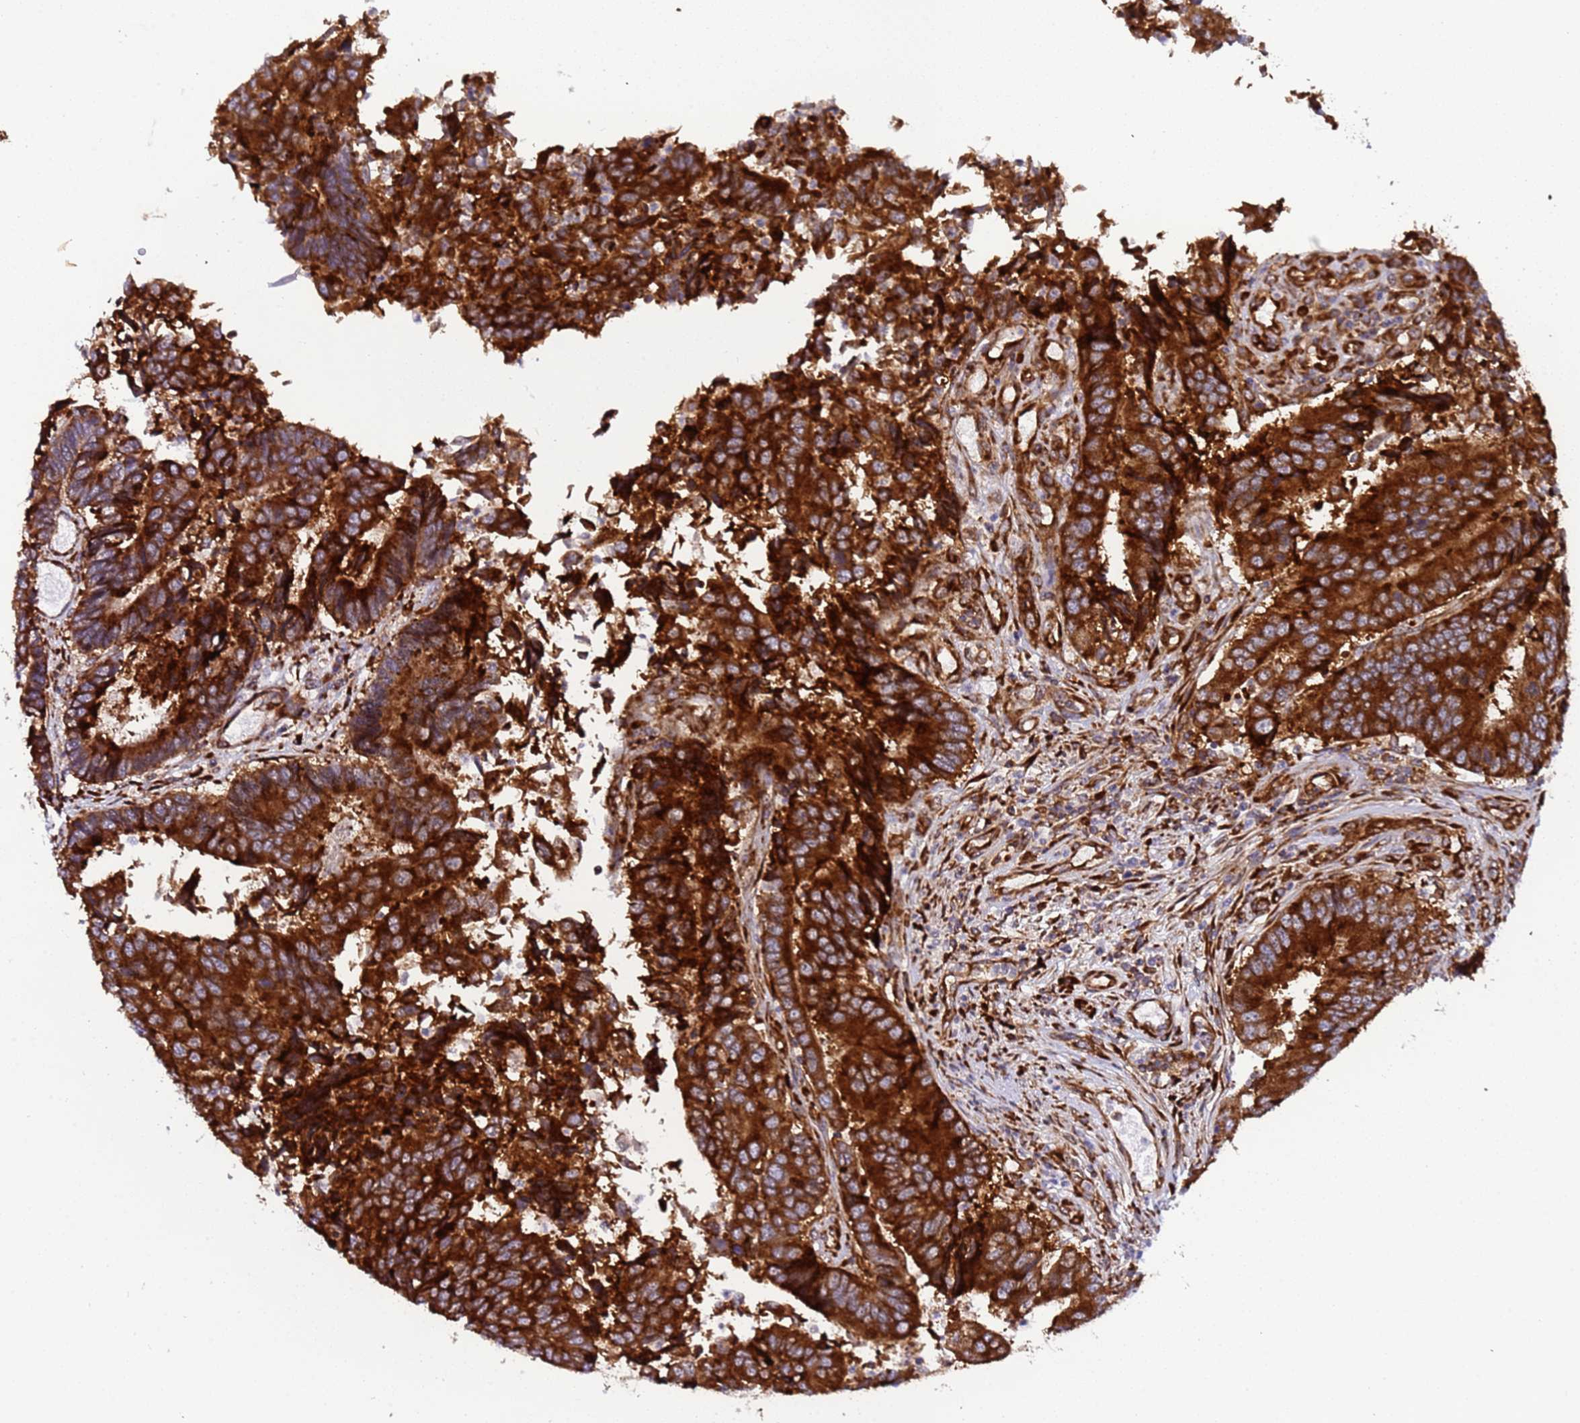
{"staining": {"intensity": "strong", "quantity": ">75%", "location": "cytoplasmic/membranous"}, "tissue": "colorectal cancer", "cell_type": "Tumor cells", "image_type": "cancer", "snomed": [{"axis": "morphology", "description": "Adenocarcinoma, NOS"}, {"axis": "topography", "description": "Colon"}], "caption": "Brown immunohistochemical staining in adenocarcinoma (colorectal) demonstrates strong cytoplasmic/membranous positivity in about >75% of tumor cells. The staining is performed using DAB brown chromogen to label protein expression. The nuclei are counter-stained blue using hematoxylin.", "gene": "RPL36", "patient": {"sex": "female", "age": 67}}